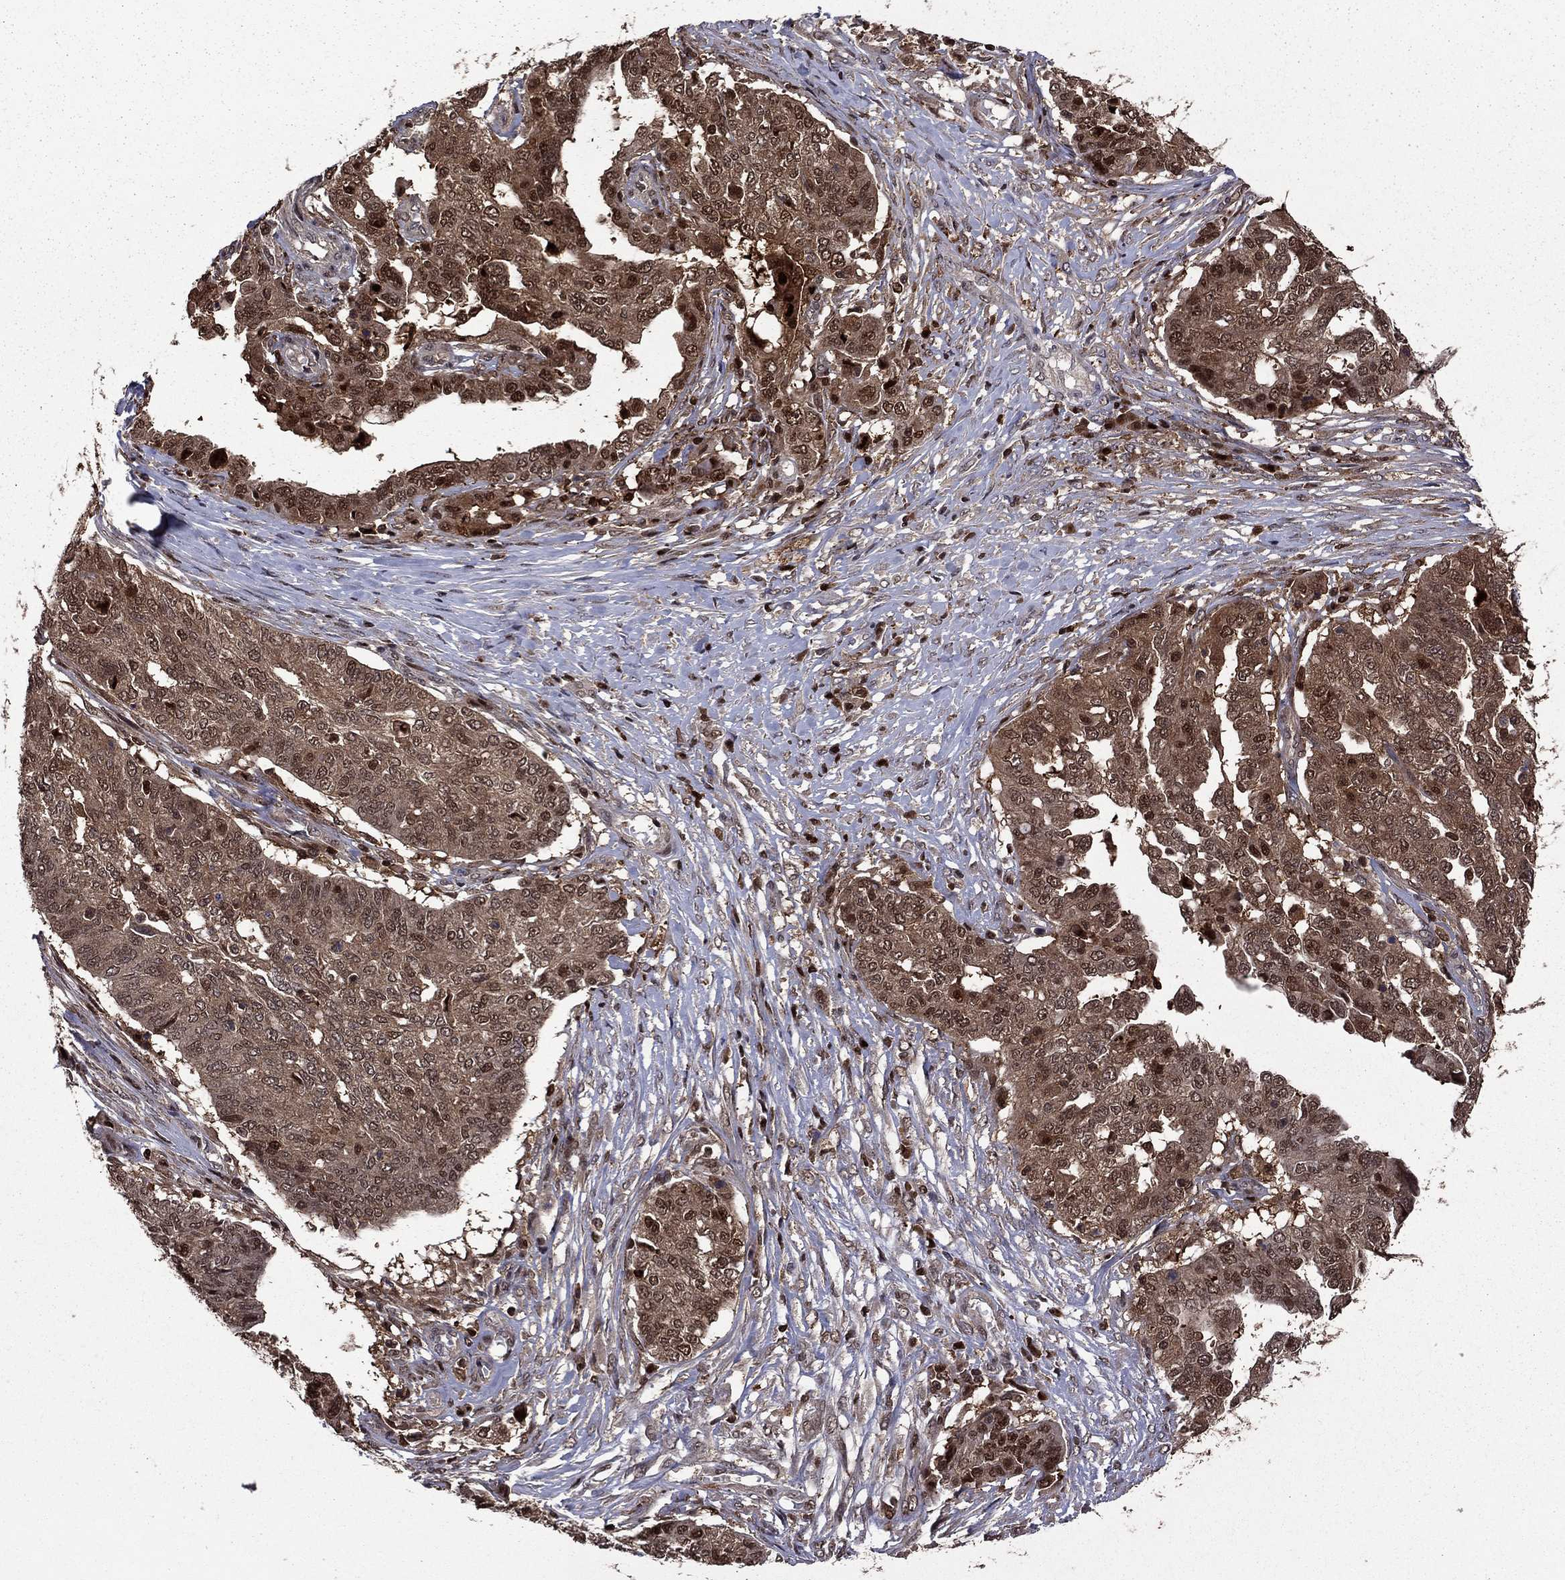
{"staining": {"intensity": "moderate", "quantity": ">75%", "location": "cytoplasmic/membranous,nuclear"}, "tissue": "ovarian cancer", "cell_type": "Tumor cells", "image_type": "cancer", "snomed": [{"axis": "morphology", "description": "Cystadenocarcinoma, serous, NOS"}, {"axis": "topography", "description": "Ovary"}], "caption": "Immunohistochemistry (DAB) staining of ovarian serous cystadenocarcinoma shows moderate cytoplasmic/membranous and nuclear protein positivity in approximately >75% of tumor cells.", "gene": "APPBP2", "patient": {"sex": "female", "age": 67}}